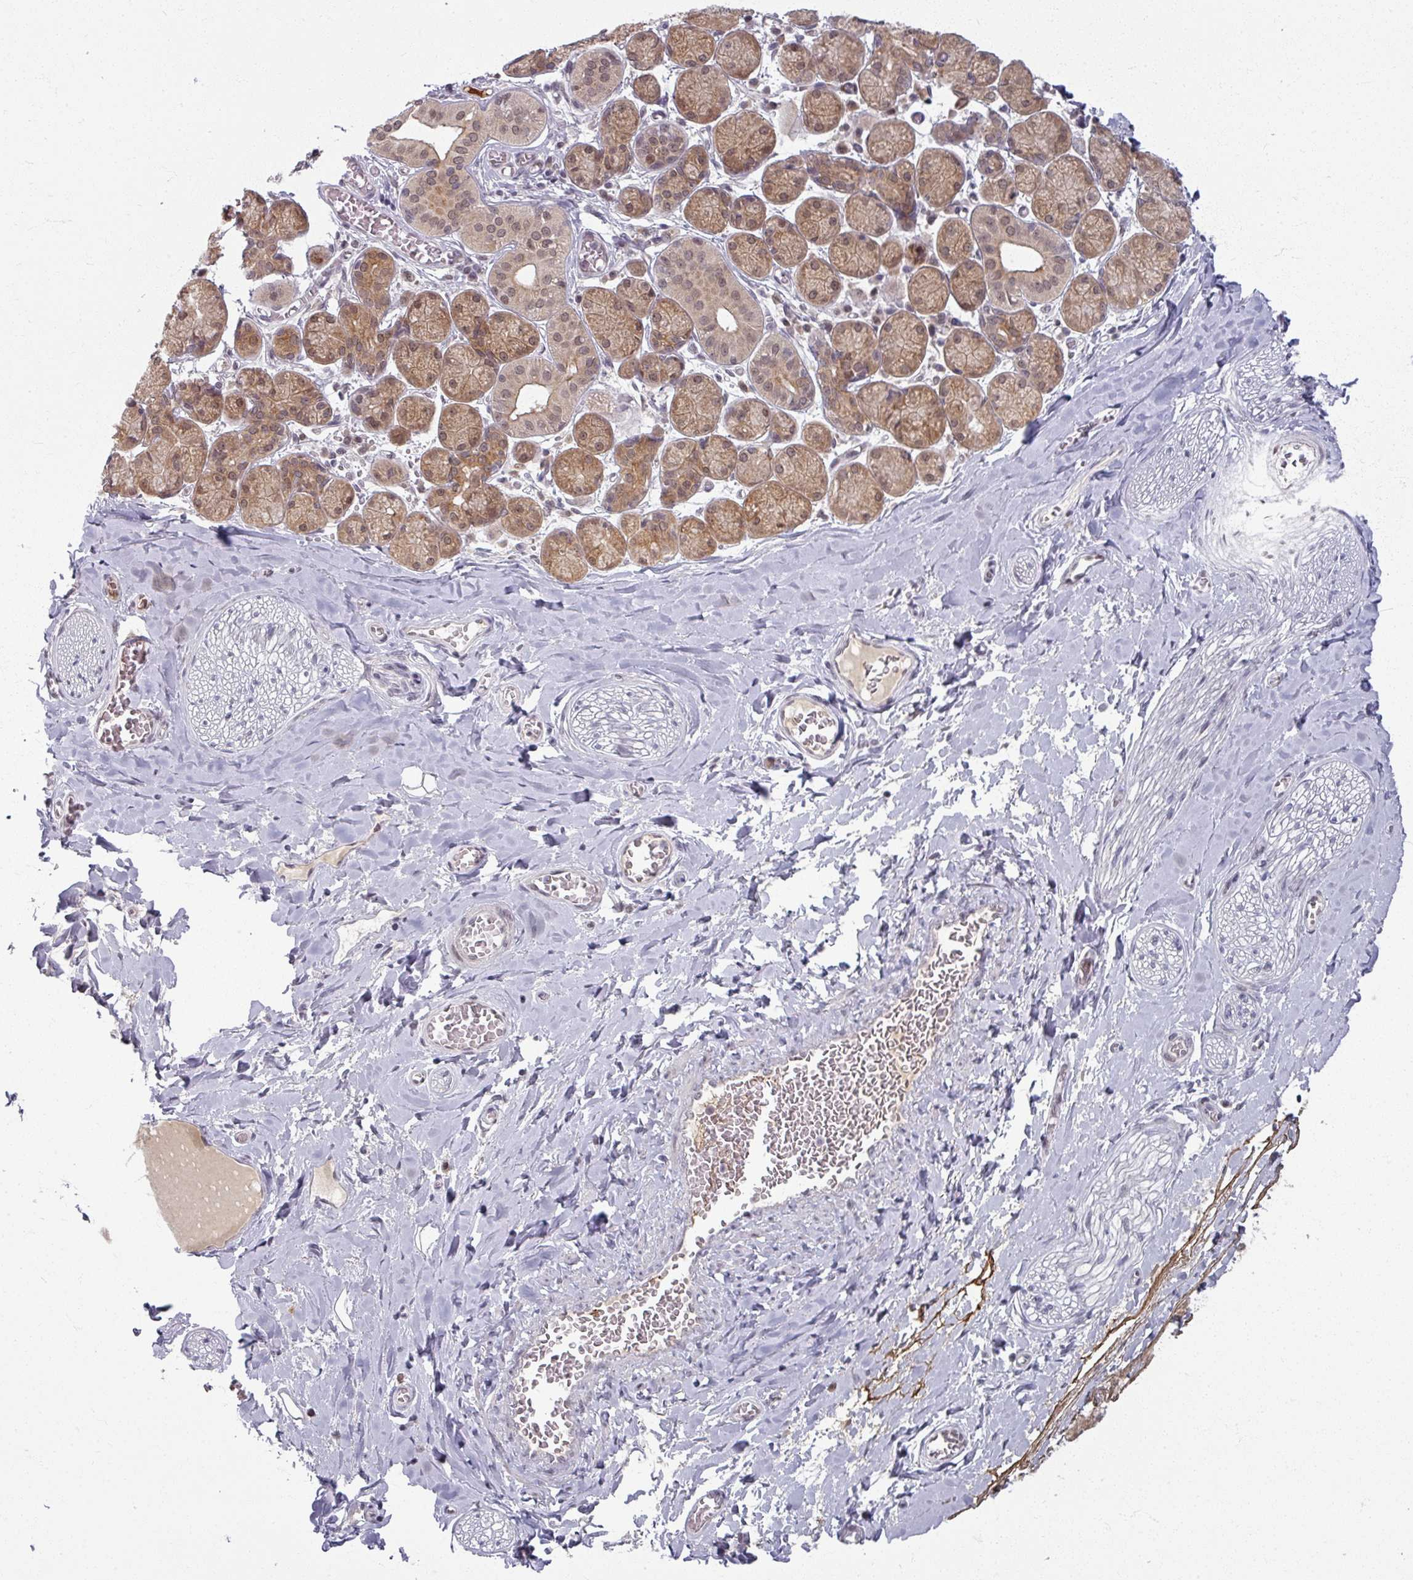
{"staining": {"intensity": "negative", "quantity": "none", "location": "none"}, "tissue": "adipose tissue", "cell_type": "Adipocytes", "image_type": "normal", "snomed": [{"axis": "morphology", "description": "Normal tissue, NOS"}, {"axis": "topography", "description": "Salivary gland"}, {"axis": "topography", "description": "Peripheral nerve tissue"}], "caption": "High power microscopy photomicrograph of an immunohistochemistry (IHC) photomicrograph of unremarkable adipose tissue, revealing no significant positivity in adipocytes.", "gene": "KLC3", "patient": {"sex": "female", "age": 24}}